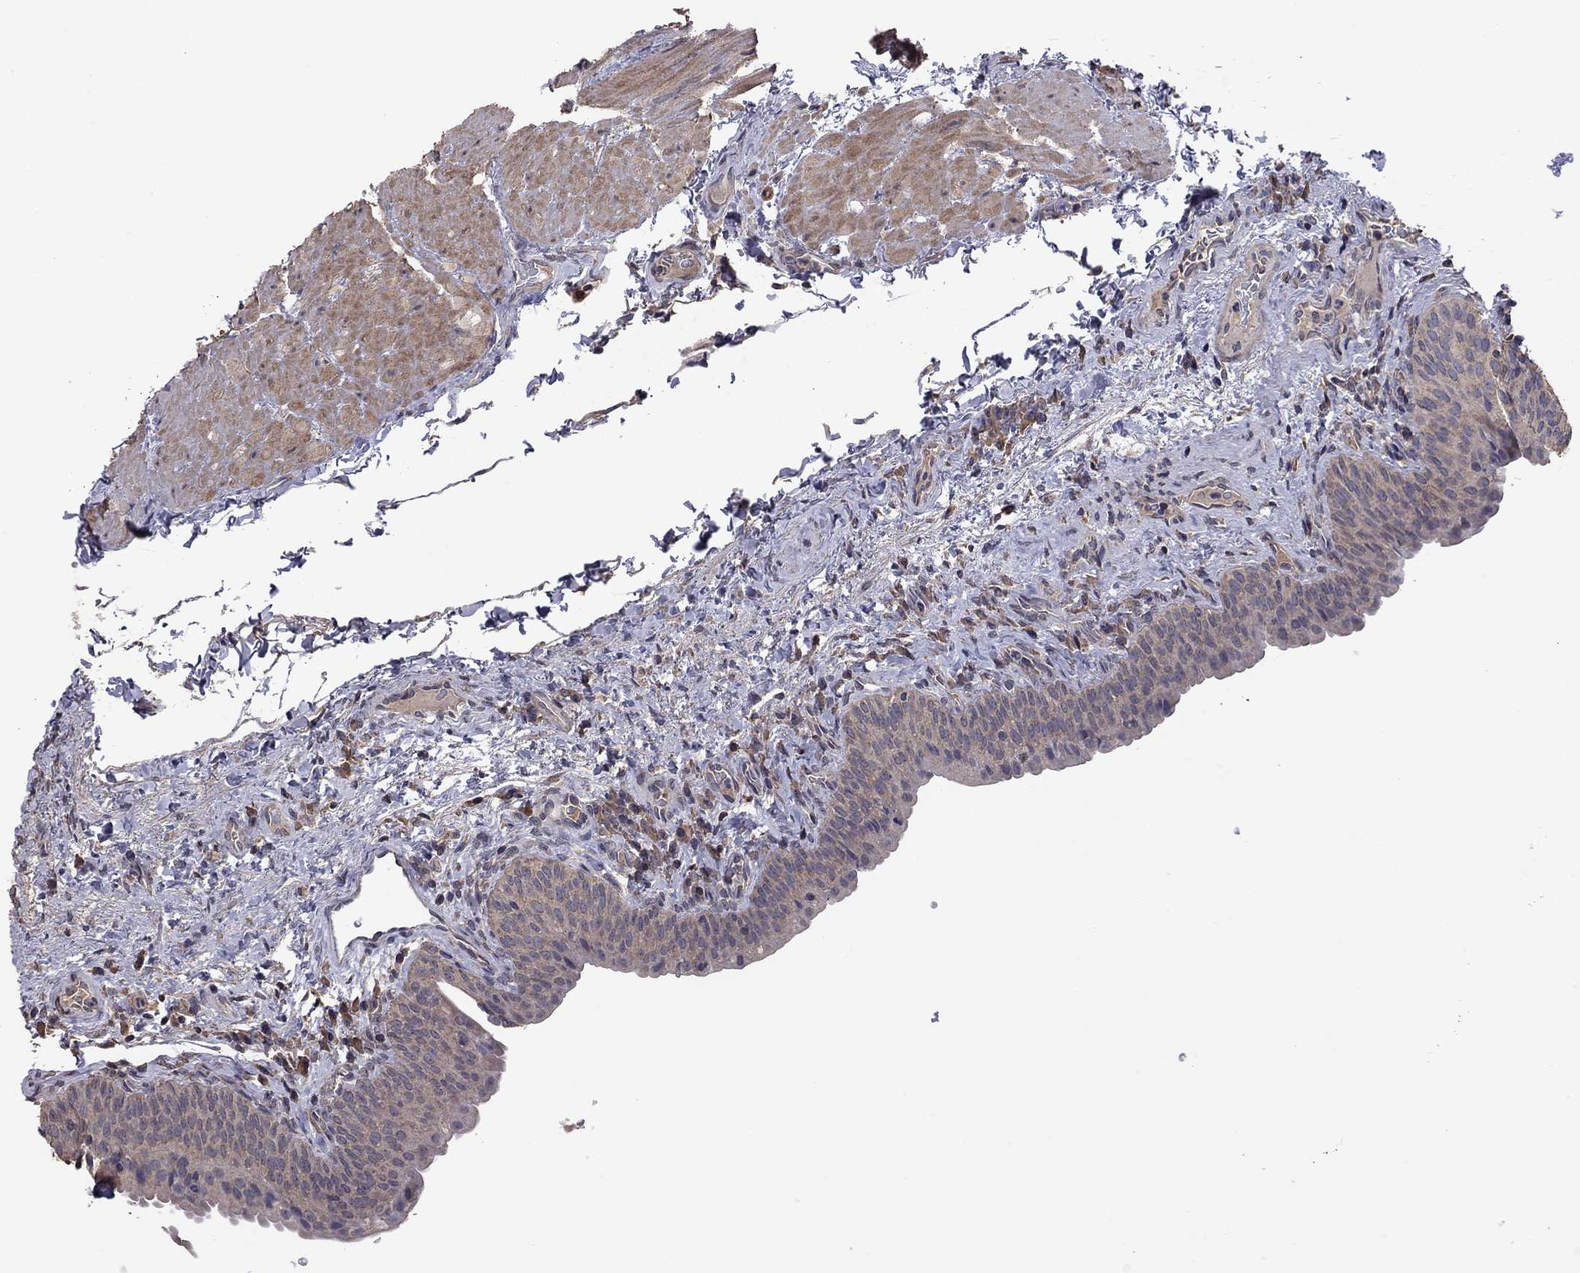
{"staining": {"intensity": "moderate", "quantity": "<25%", "location": "cytoplasmic/membranous"}, "tissue": "urinary bladder", "cell_type": "Urothelial cells", "image_type": "normal", "snomed": [{"axis": "morphology", "description": "Normal tissue, NOS"}, {"axis": "topography", "description": "Urinary bladder"}], "caption": "Immunohistochemistry (IHC) (DAB (3,3'-diaminobenzidine)) staining of unremarkable urinary bladder demonstrates moderate cytoplasmic/membranous protein positivity in about <25% of urothelial cells.", "gene": "TSNARE1", "patient": {"sex": "male", "age": 66}}